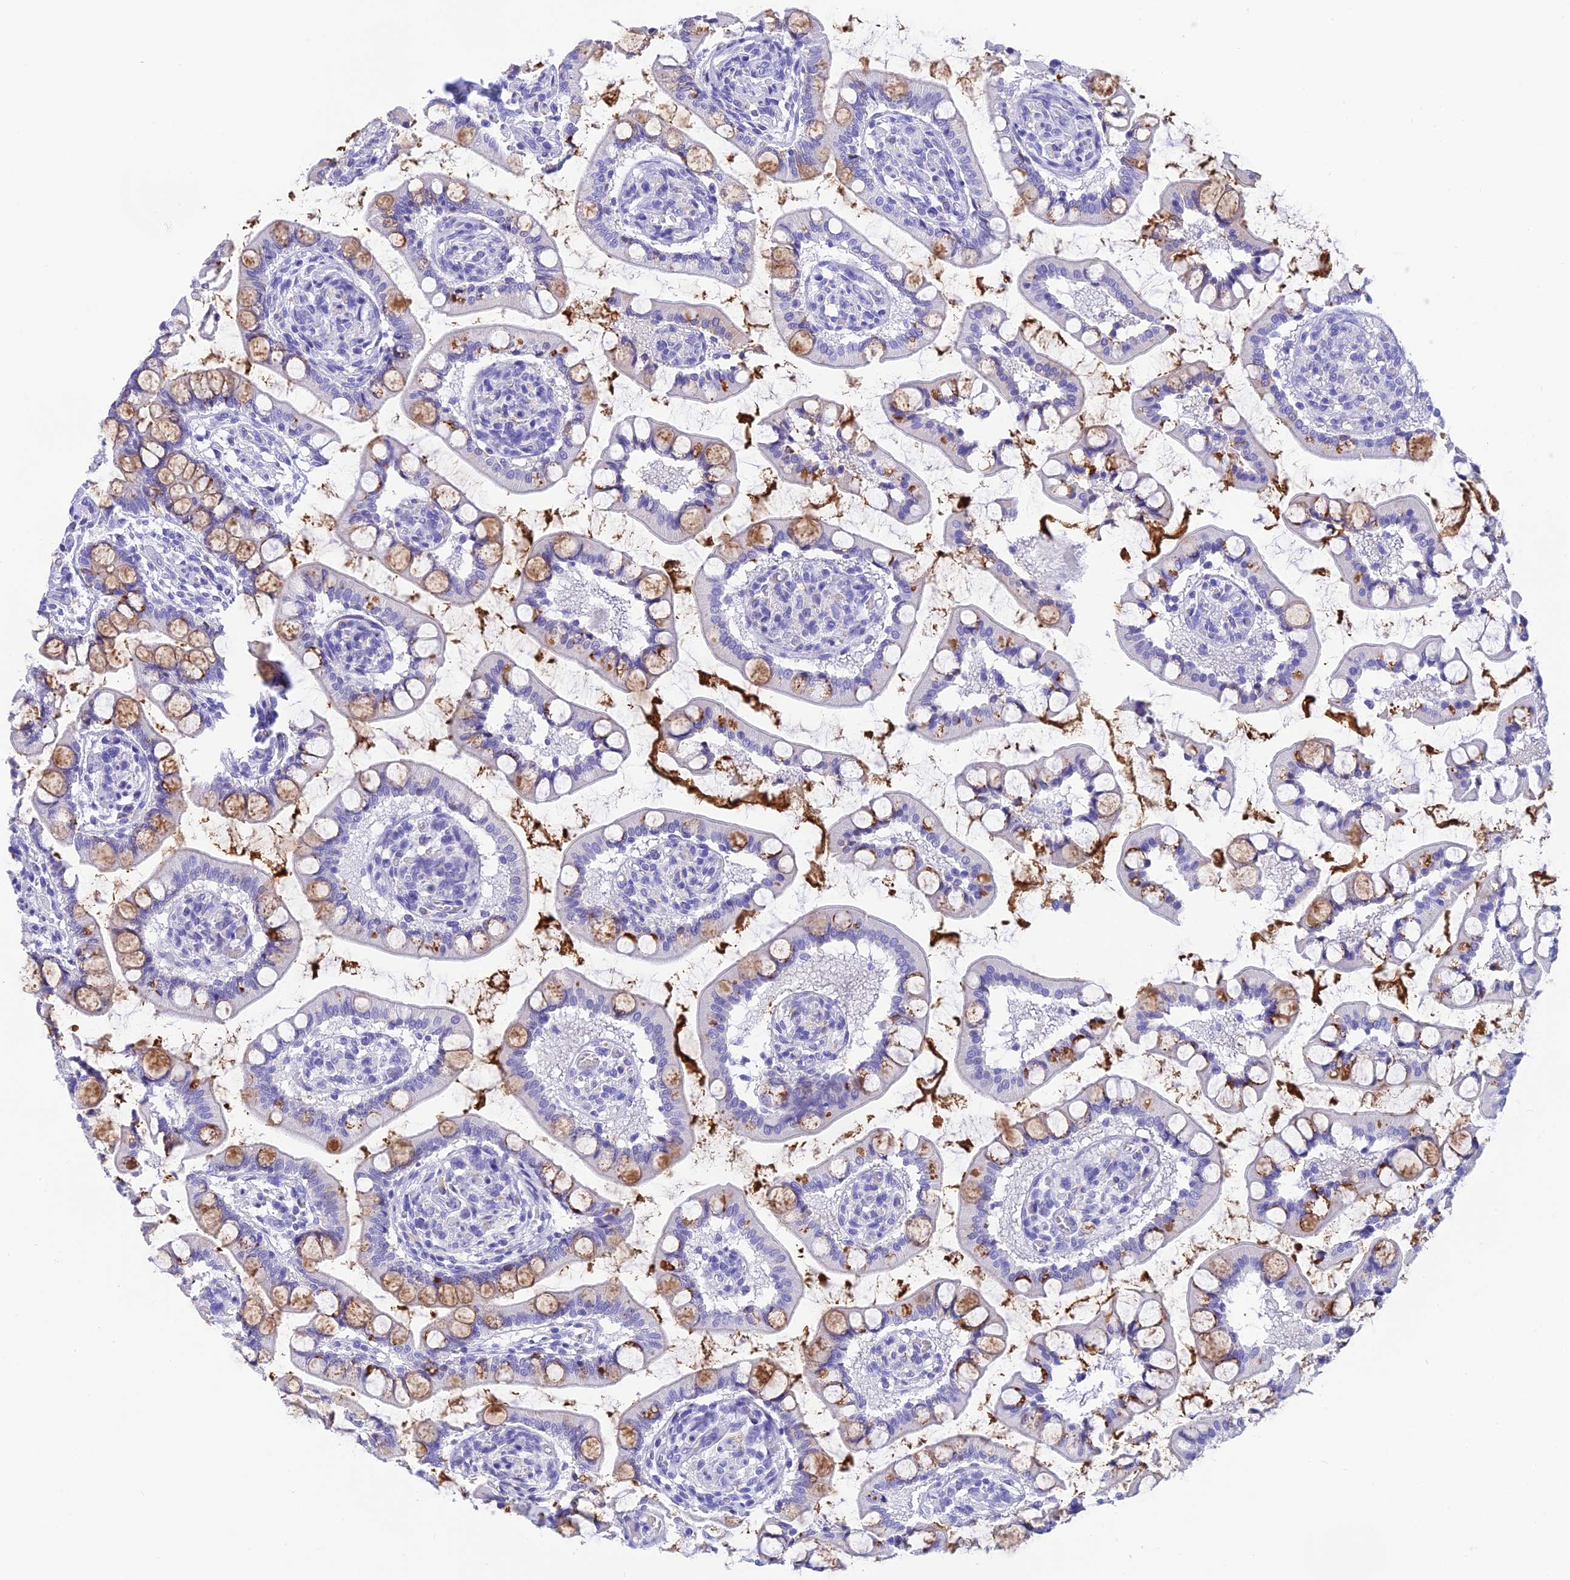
{"staining": {"intensity": "strong", "quantity": "25%-75%", "location": "cytoplasmic/membranous"}, "tissue": "small intestine", "cell_type": "Glandular cells", "image_type": "normal", "snomed": [{"axis": "morphology", "description": "Normal tissue, NOS"}, {"axis": "topography", "description": "Small intestine"}], "caption": "IHC image of unremarkable small intestine stained for a protein (brown), which demonstrates high levels of strong cytoplasmic/membranous positivity in approximately 25%-75% of glandular cells.", "gene": "KDELR3", "patient": {"sex": "male", "age": 52}}